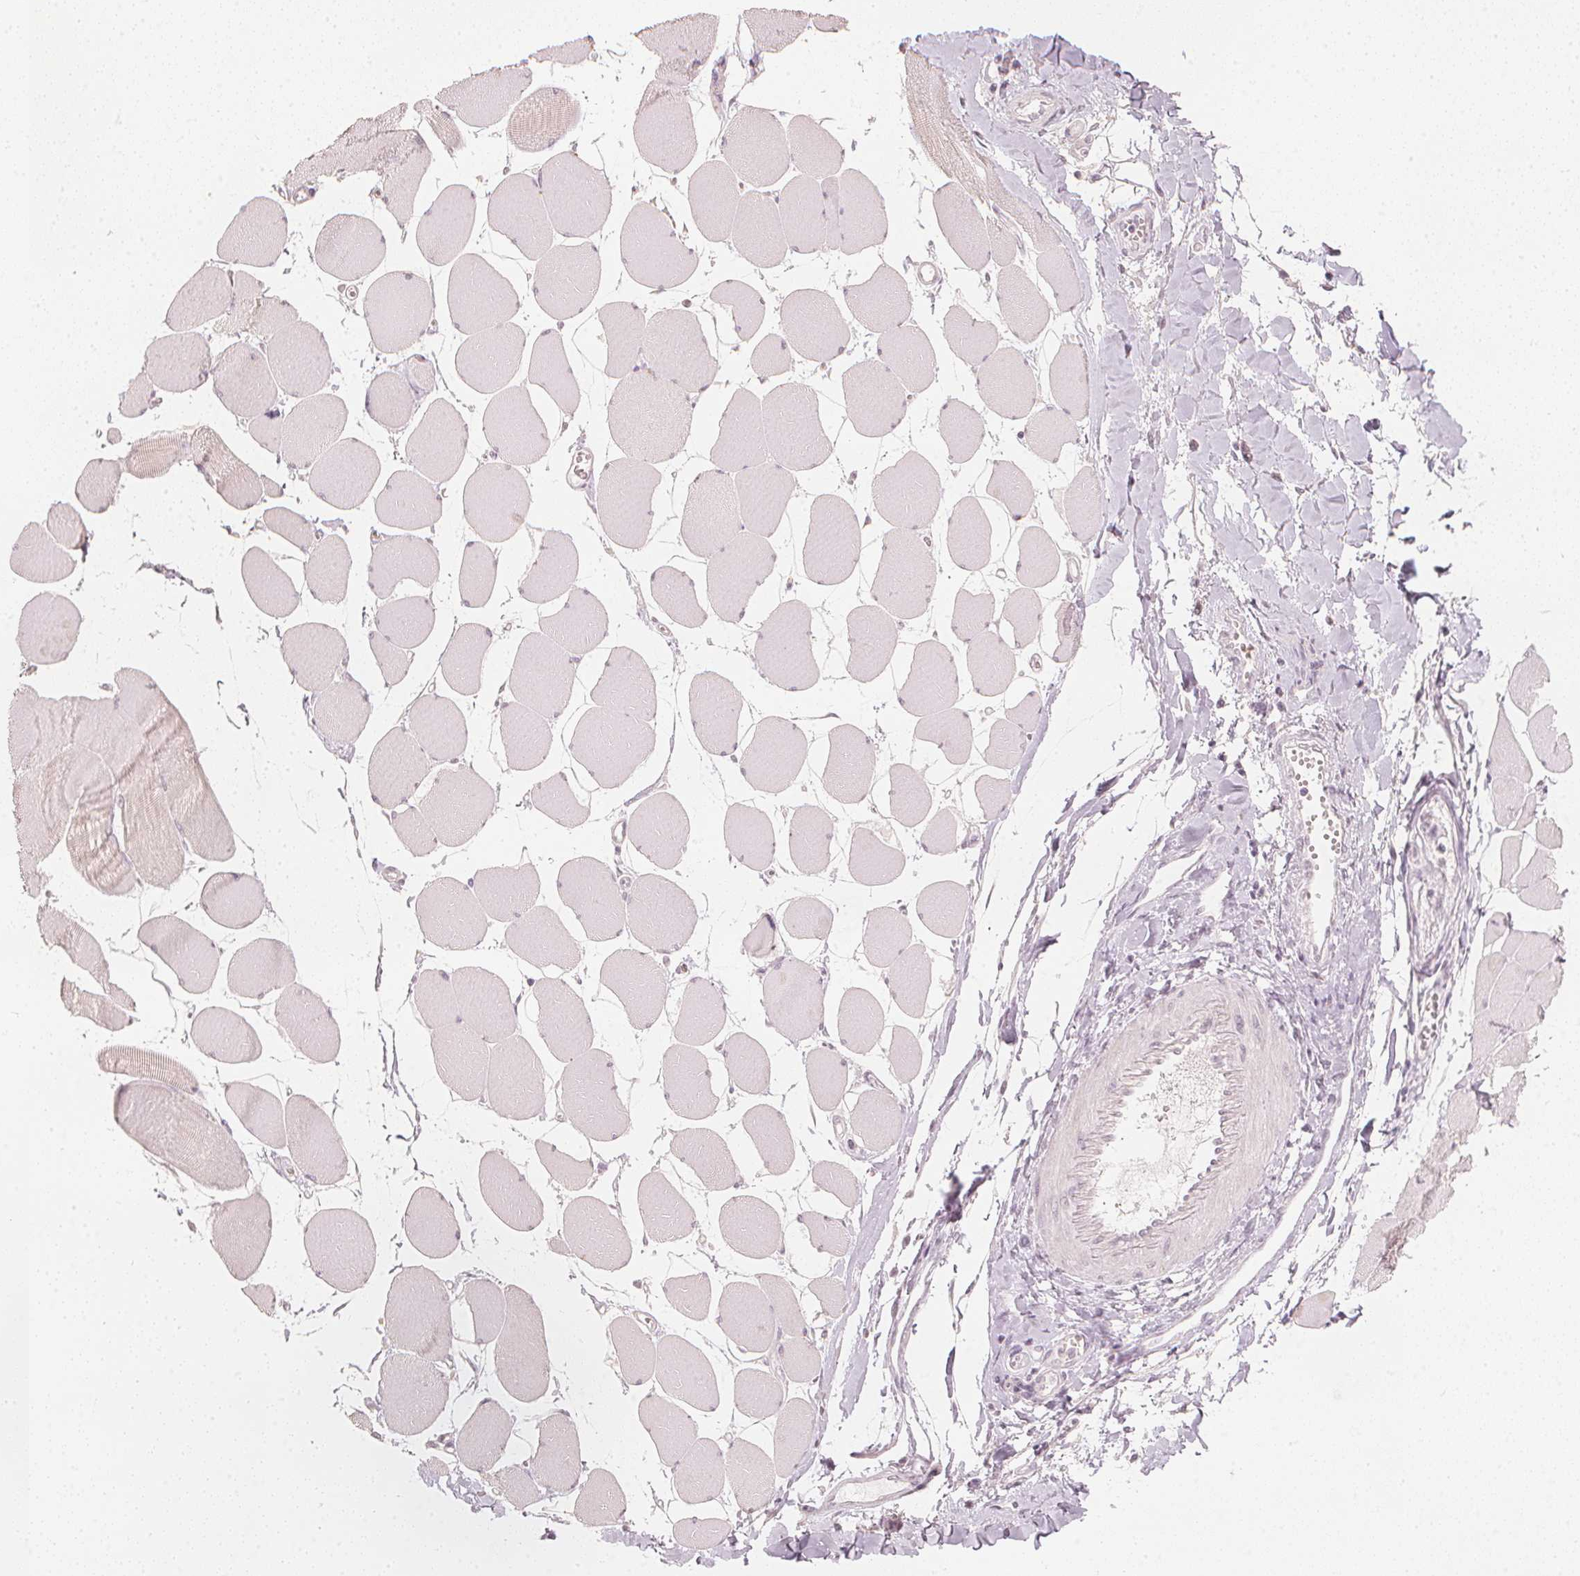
{"staining": {"intensity": "negative", "quantity": "none", "location": "none"}, "tissue": "skeletal muscle", "cell_type": "Myocytes", "image_type": "normal", "snomed": [{"axis": "morphology", "description": "Normal tissue, NOS"}, {"axis": "topography", "description": "Skeletal muscle"}], "caption": "Myocytes show no significant staining in normal skeletal muscle. (IHC, brightfield microscopy, high magnification).", "gene": "CALB1", "patient": {"sex": "female", "age": 75}}